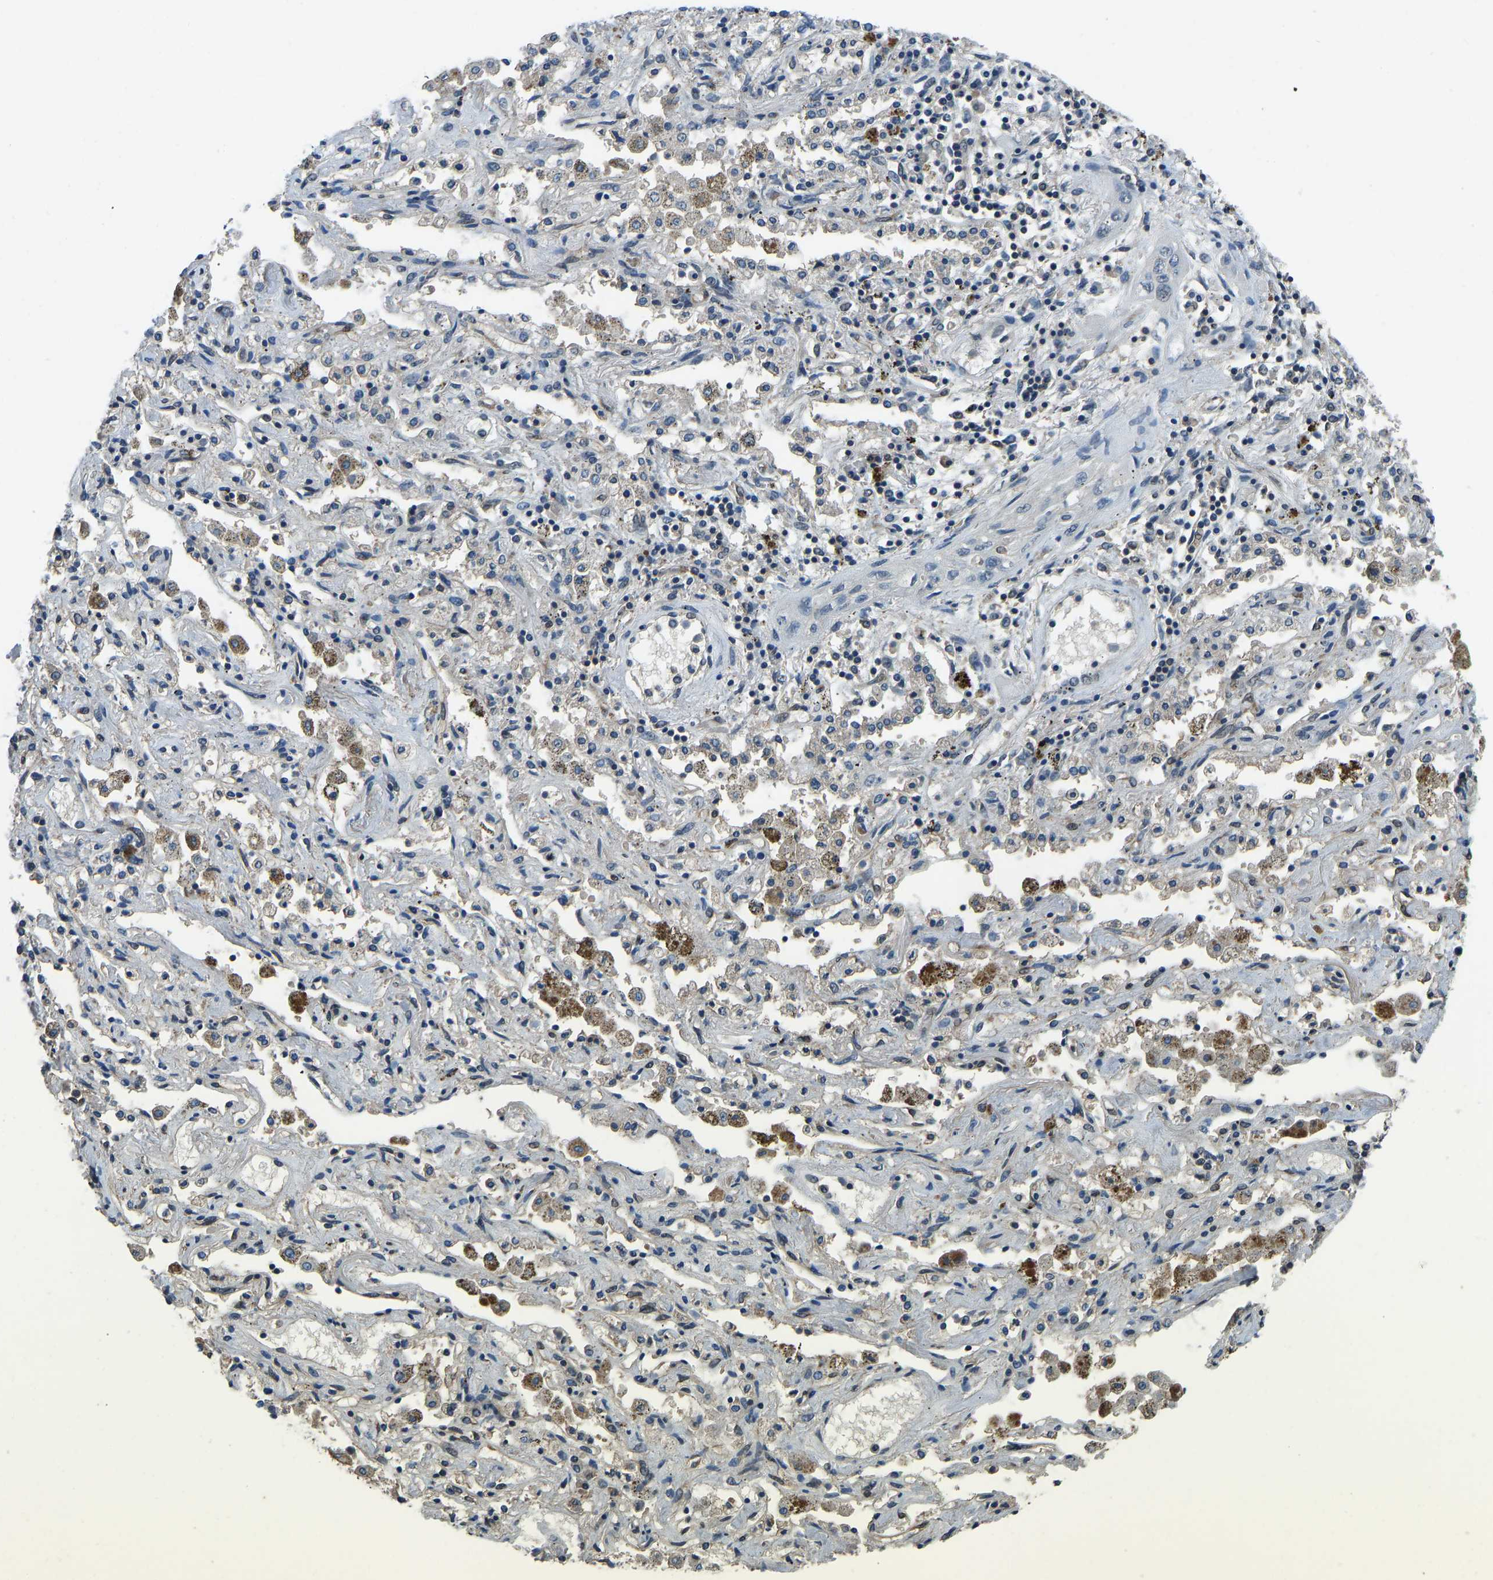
{"staining": {"intensity": "negative", "quantity": "none", "location": "none"}, "tissue": "lung cancer", "cell_type": "Tumor cells", "image_type": "cancer", "snomed": [{"axis": "morphology", "description": "Squamous cell carcinoma, NOS"}, {"axis": "topography", "description": "Lung"}], "caption": "The immunohistochemistry (IHC) photomicrograph has no significant positivity in tumor cells of lung squamous cell carcinoma tissue.", "gene": "TOX4", "patient": {"sex": "female", "age": 47}}